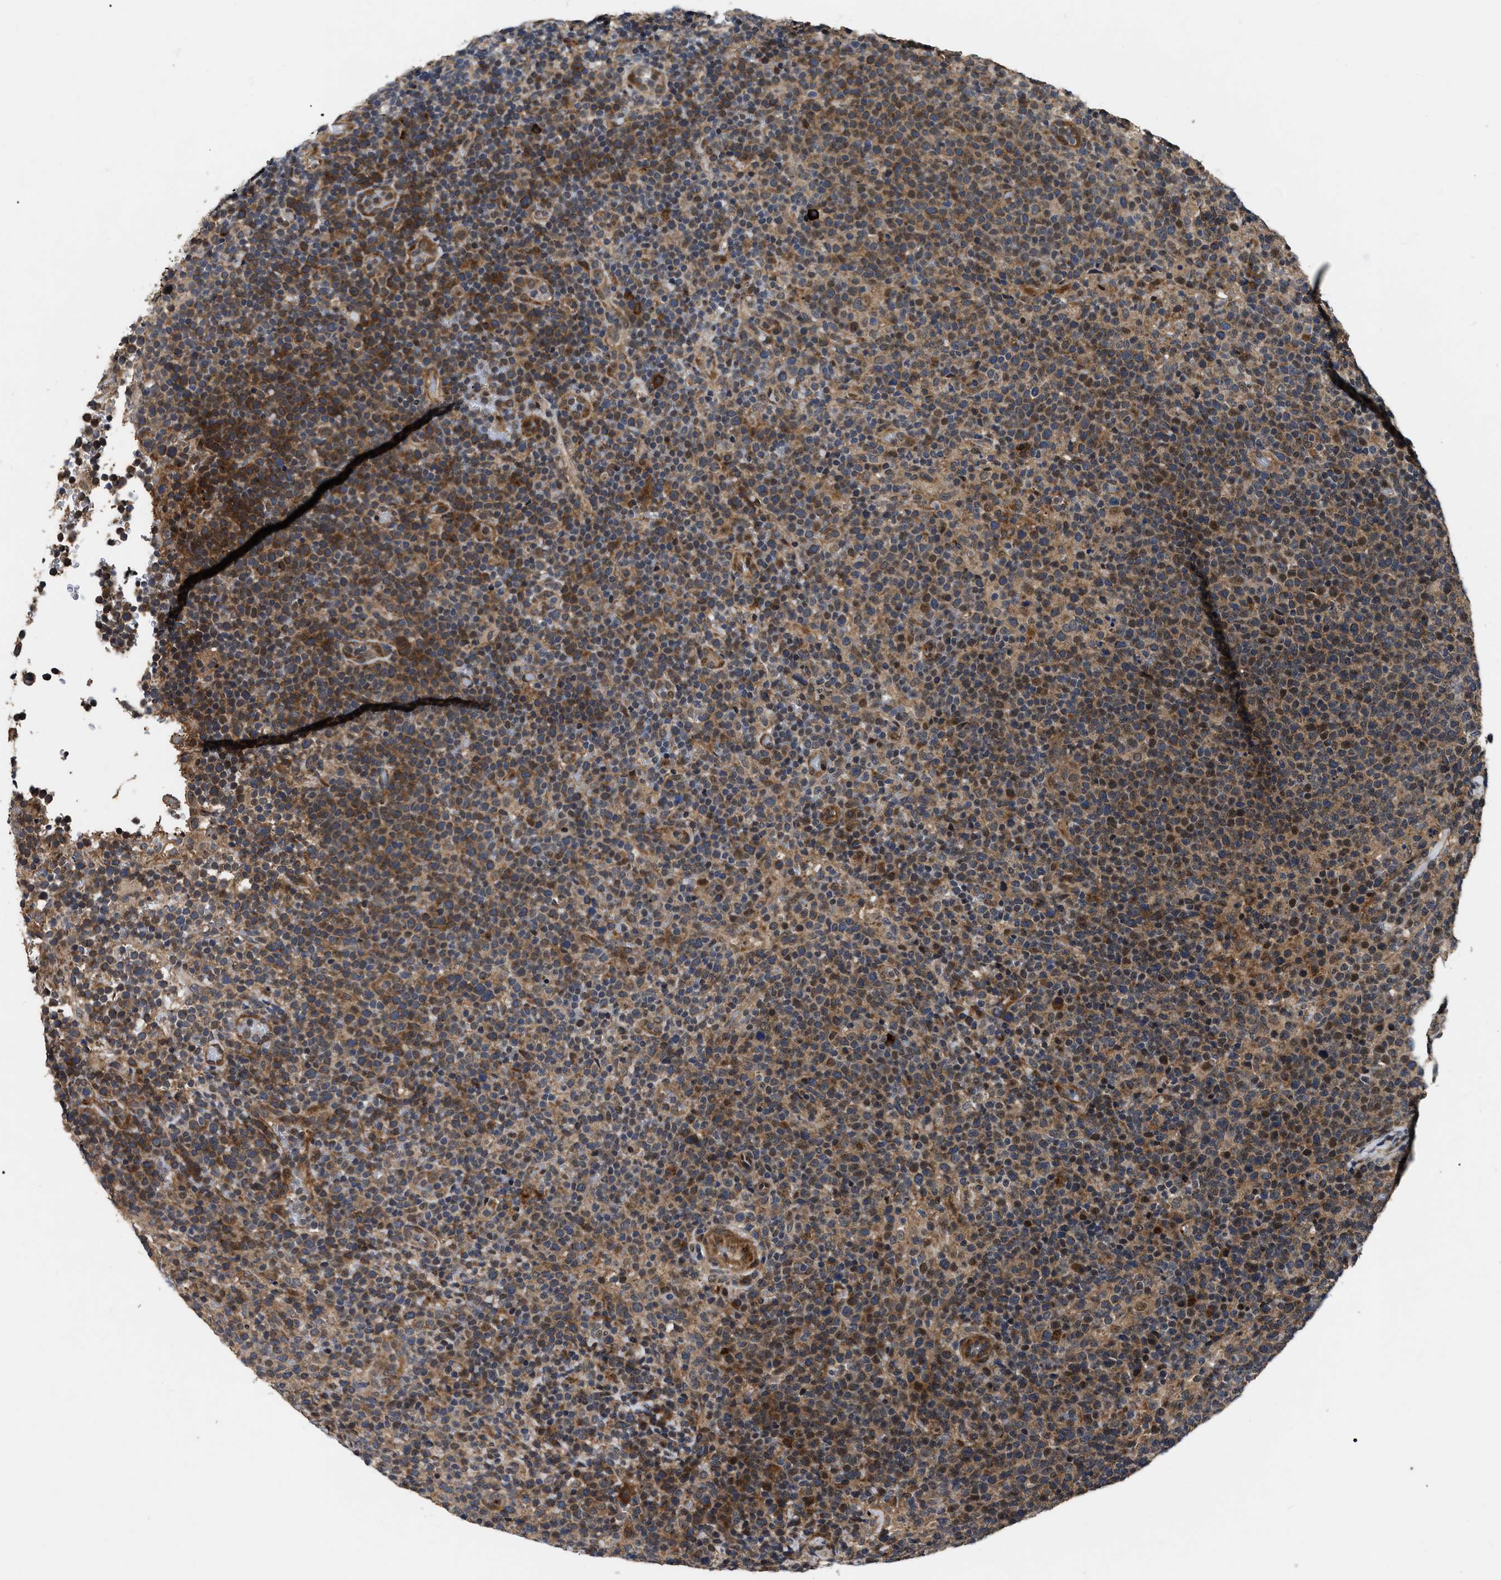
{"staining": {"intensity": "strong", "quantity": "25%-75%", "location": "cytoplasmic/membranous"}, "tissue": "lymphoma", "cell_type": "Tumor cells", "image_type": "cancer", "snomed": [{"axis": "morphology", "description": "Malignant lymphoma, non-Hodgkin's type, High grade"}, {"axis": "topography", "description": "Lymph node"}], "caption": "This histopathology image reveals IHC staining of human malignant lymphoma, non-Hodgkin's type (high-grade), with high strong cytoplasmic/membranous expression in about 25%-75% of tumor cells.", "gene": "PPWD1", "patient": {"sex": "male", "age": 61}}